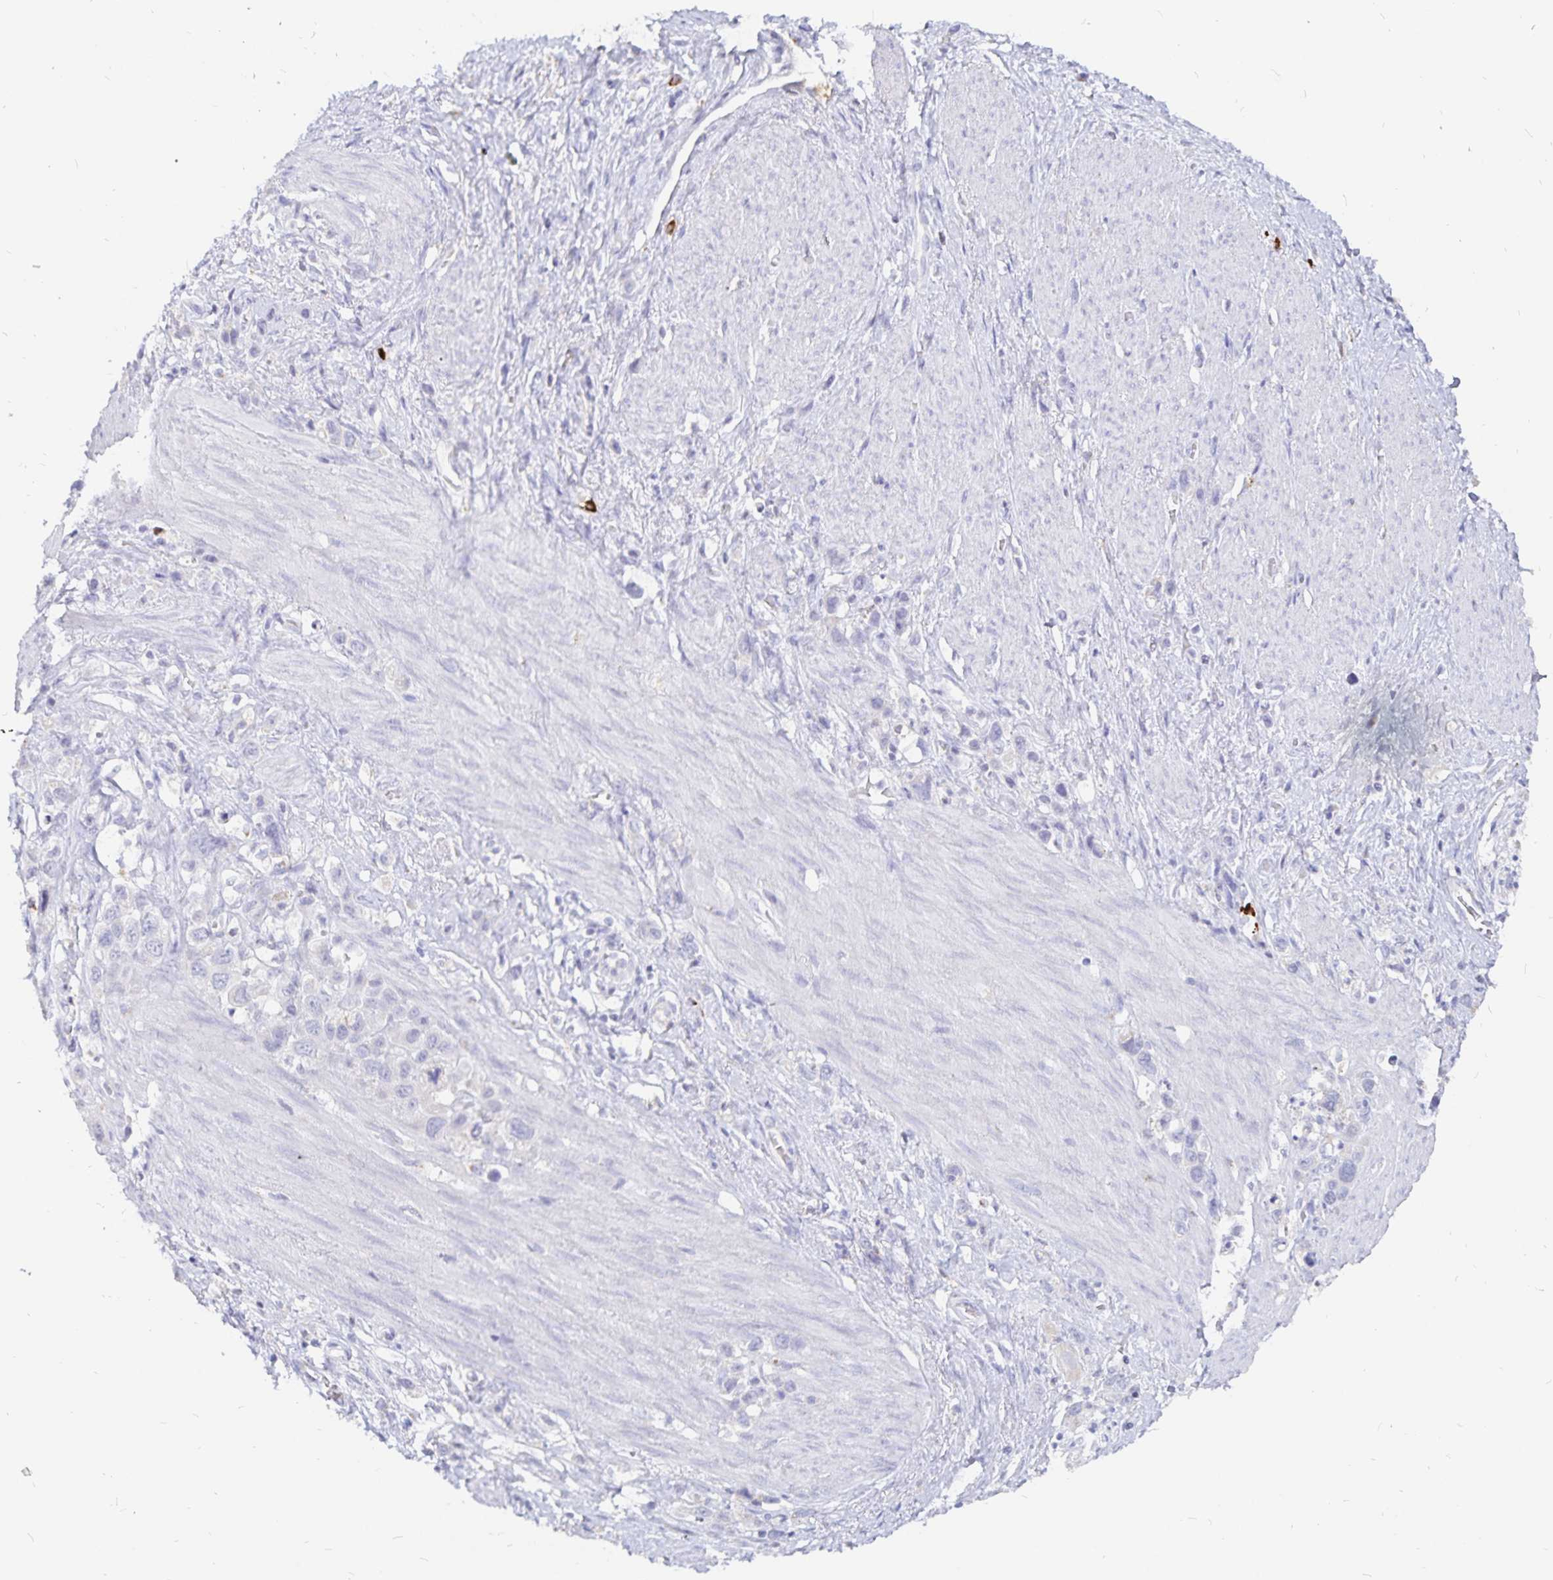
{"staining": {"intensity": "negative", "quantity": "none", "location": "none"}, "tissue": "stomach cancer", "cell_type": "Tumor cells", "image_type": "cancer", "snomed": [{"axis": "morphology", "description": "Adenocarcinoma, NOS"}, {"axis": "topography", "description": "Stomach"}], "caption": "This image is of stomach adenocarcinoma stained with immunohistochemistry (IHC) to label a protein in brown with the nuclei are counter-stained blue. There is no expression in tumor cells. (Brightfield microscopy of DAB (3,3'-diaminobenzidine) immunohistochemistry (IHC) at high magnification).", "gene": "PKHD1", "patient": {"sex": "female", "age": 65}}